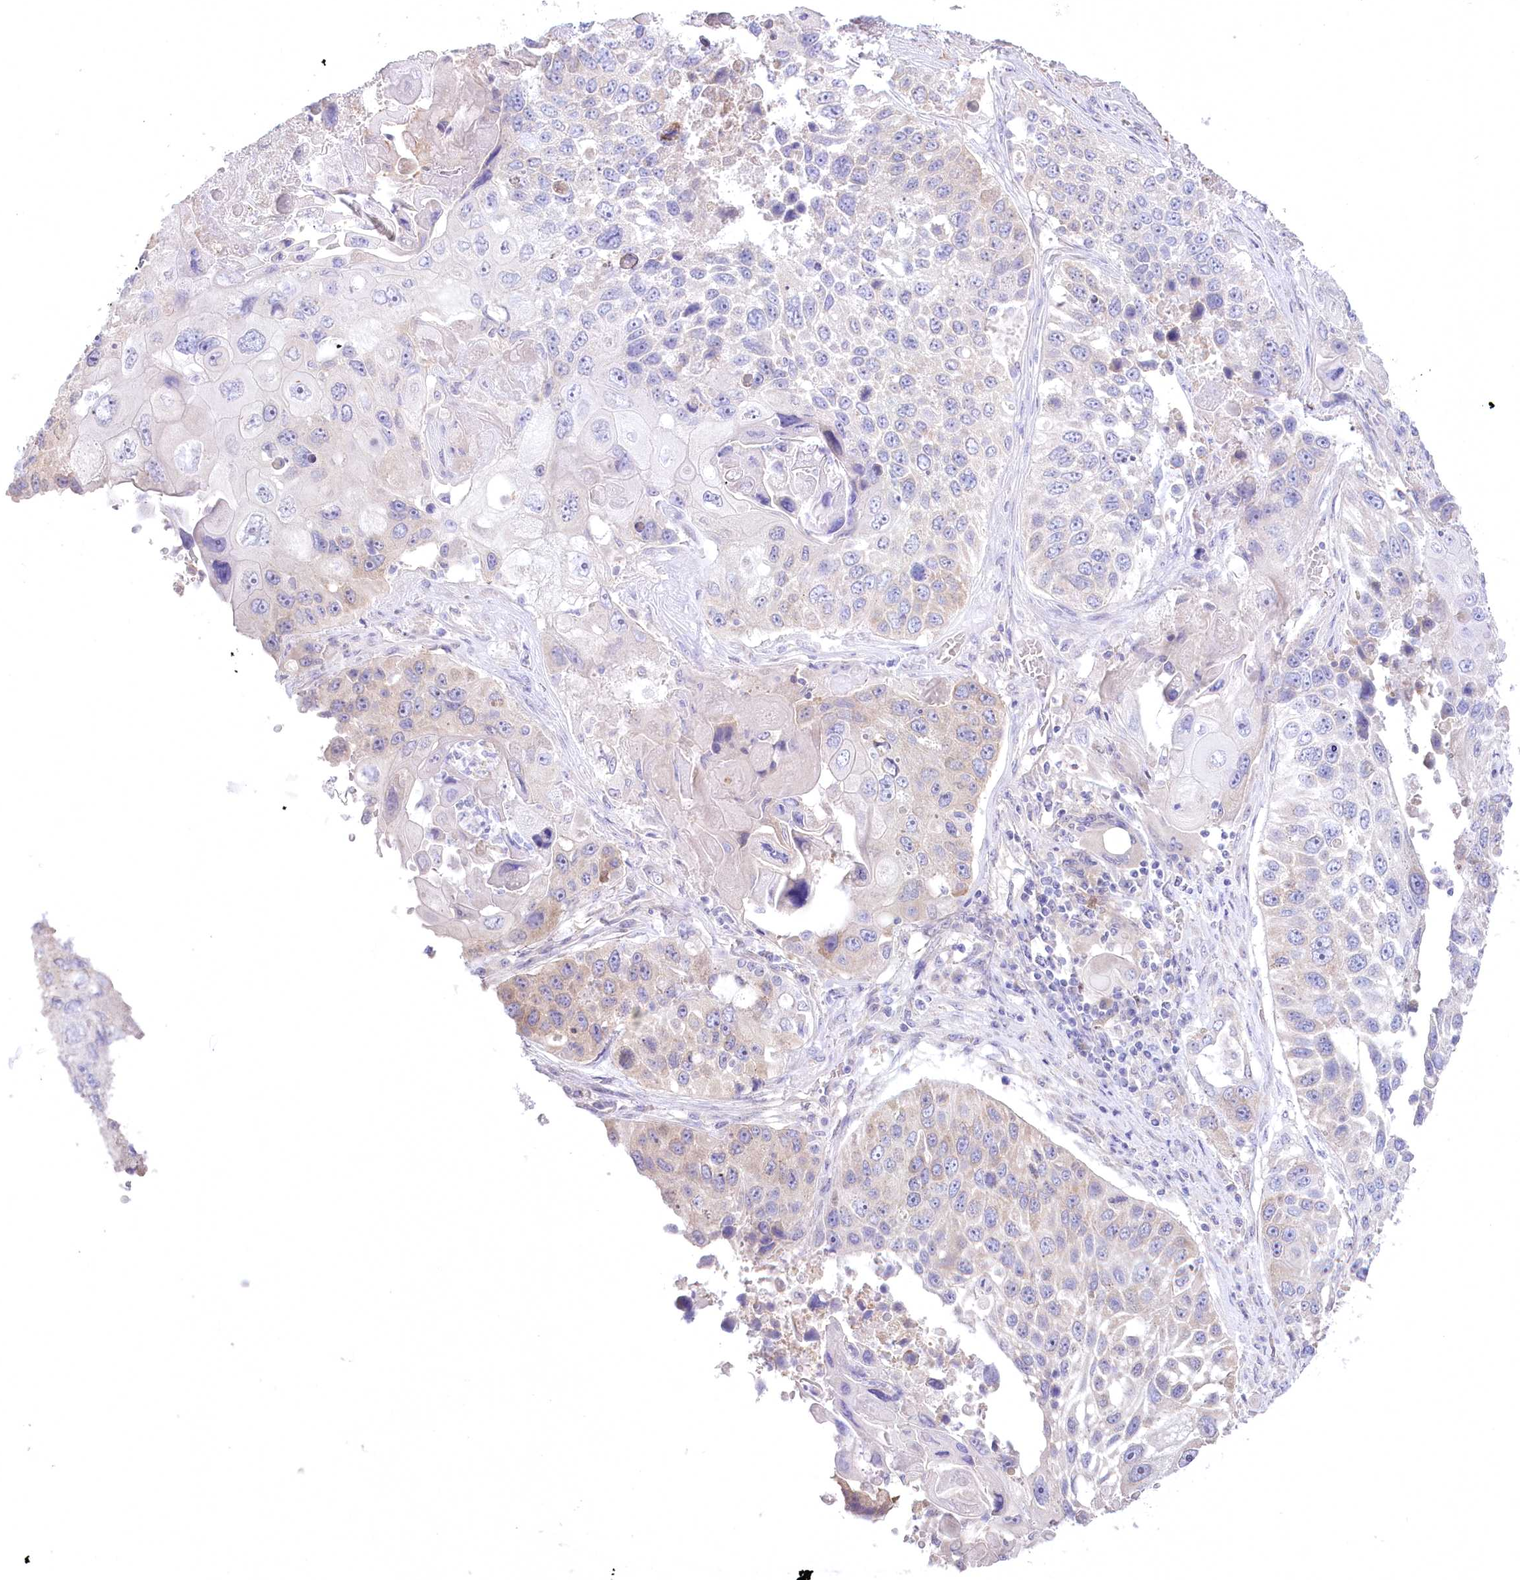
{"staining": {"intensity": "weak", "quantity": "<25%", "location": "cytoplasmic/membranous"}, "tissue": "lung cancer", "cell_type": "Tumor cells", "image_type": "cancer", "snomed": [{"axis": "morphology", "description": "Squamous cell carcinoma, NOS"}, {"axis": "topography", "description": "Lung"}], "caption": "An immunohistochemistry histopathology image of lung cancer (squamous cell carcinoma) is shown. There is no staining in tumor cells of lung cancer (squamous cell carcinoma). (DAB (3,3'-diaminobenzidine) IHC, high magnification).", "gene": "MYOZ1", "patient": {"sex": "male", "age": 61}}